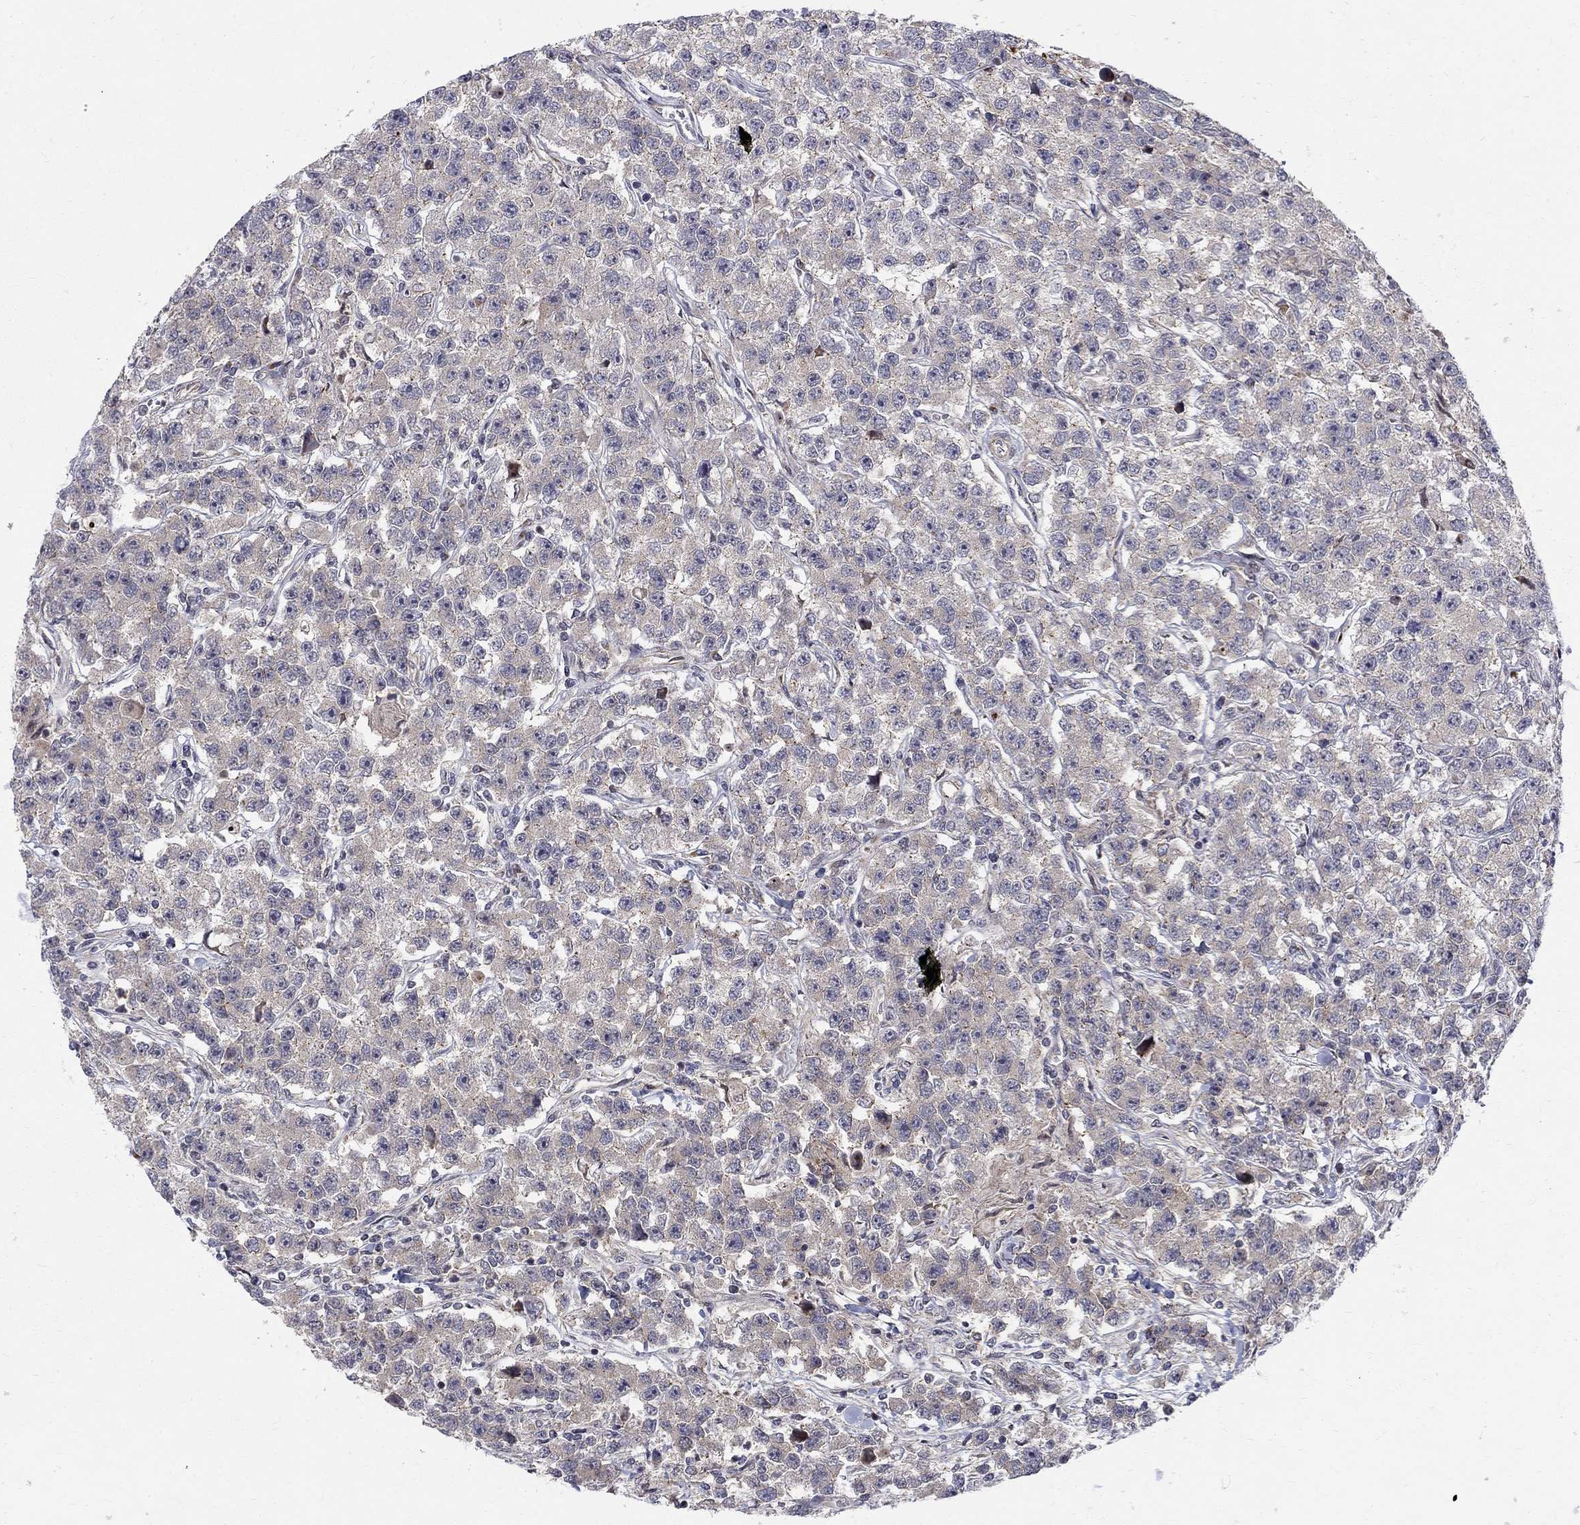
{"staining": {"intensity": "negative", "quantity": "none", "location": "none"}, "tissue": "testis cancer", "cell_type": "Tumor cells", "image_type": "cancer", "snomed": [{"axis": "morphology", "description": "Seminoma, NOS"}, {"axis": "topography", "description": "Testis"}], "caption": "Tumor cells are negative for protein expression in human testis cancer (seminoma). Nuclei are stained in blue.", "gene": "WDR19", "patient": {"sex": "male", "age": 59}}